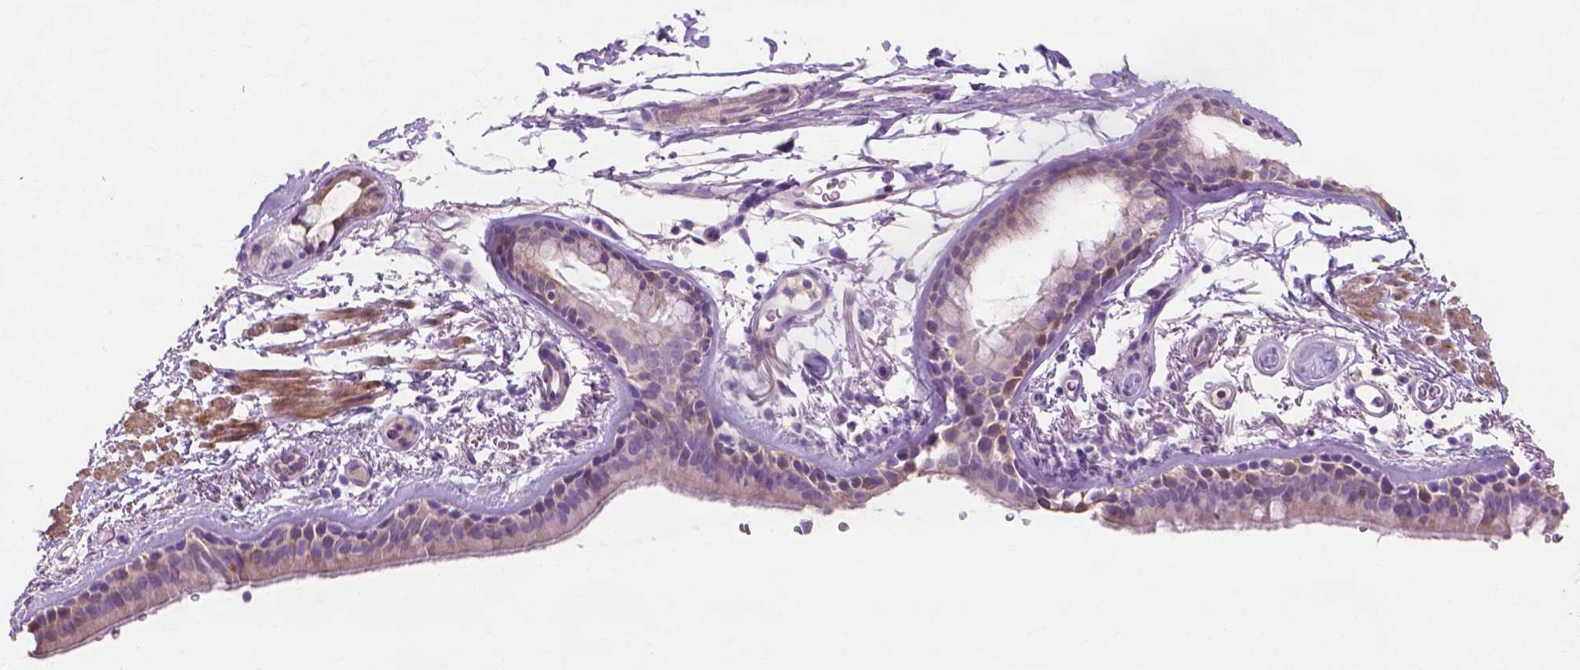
{"staining": {"intensity": "weak", "quantity": "<25%", "location": "cytoplasmic/membranous"}, "tissue": "bronchus", "cell_type": "Respiratory epithelial cells", "image_type": "normal", "snomed": [{"axis": "morphology", "description": "Normal tissue, NOS"}, {"axis": "topography", "description": "Lymph node"}, {"axis": "topography", "description": "Bronchus"}], "caption": "Benign bronchus was stained to show a protein in brown. There is no significant expression in respiratory epithelial cells. Nuclei are stained in blue.", "gene": "MBLAC1", "patient": {"sex": "female", "age": 70}}